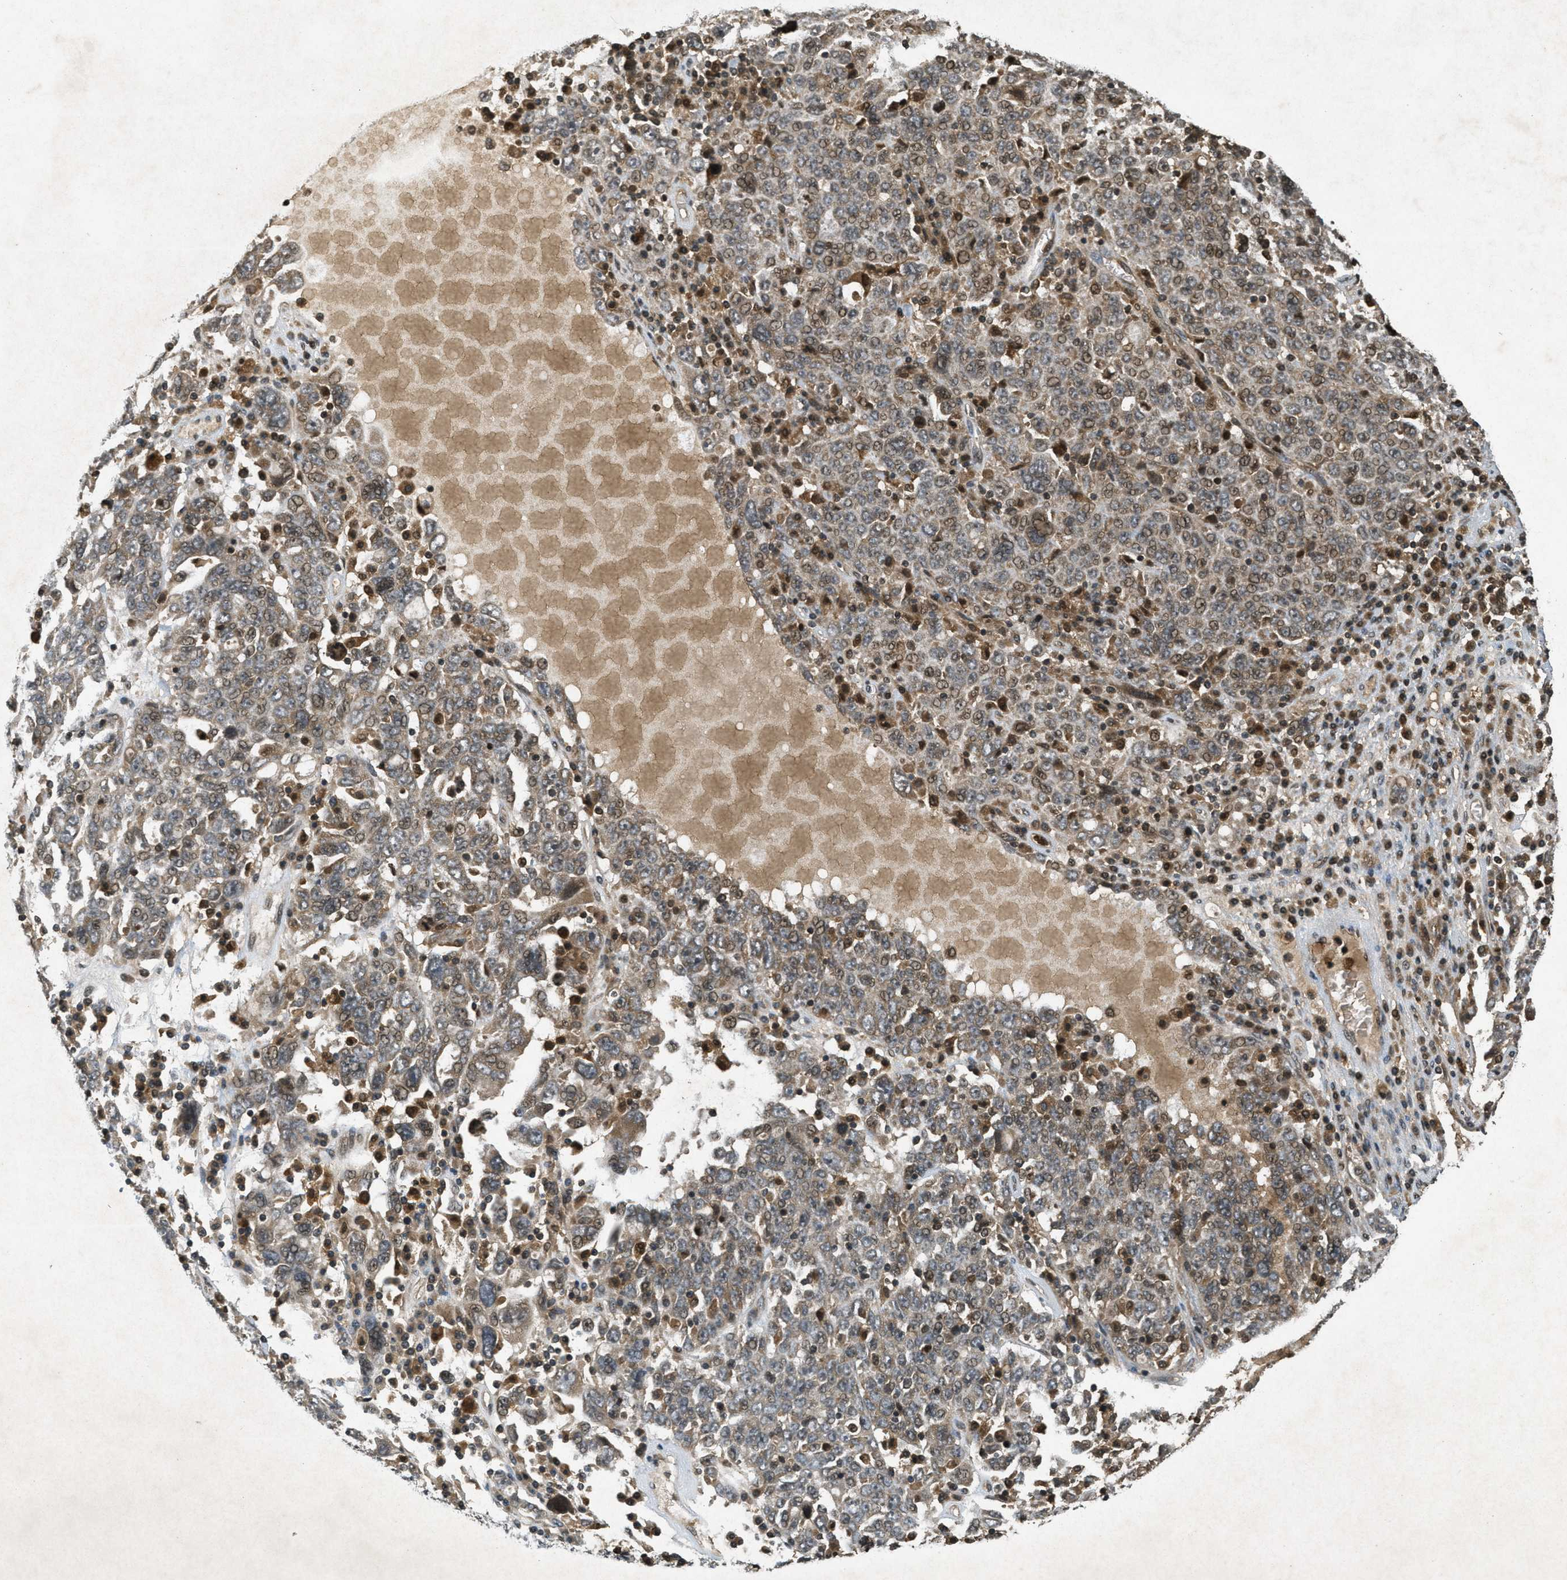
{"staining": {"intensity": "moderate", "quantity": ">75%", "location": "cytoplasmic/membranous,nuclear"}, "tissue": "ovarian cancer", "cell_type": "Tumor cells", "image_type": "cancer", "snomed": [{"axis": "morphology", "description": "Carcinoma, endometroid"}, {"axis": "topography", "description": "Ovary"}], "caption": "The immunohistochemical stain highlights moderate cytoplasmic/membranous and nuclear positivity in tumor cells of endometroid carcinoma (ovarian) tissue.", "gene": "ATG7", "patient": {"sex": "female", "age": 62}}